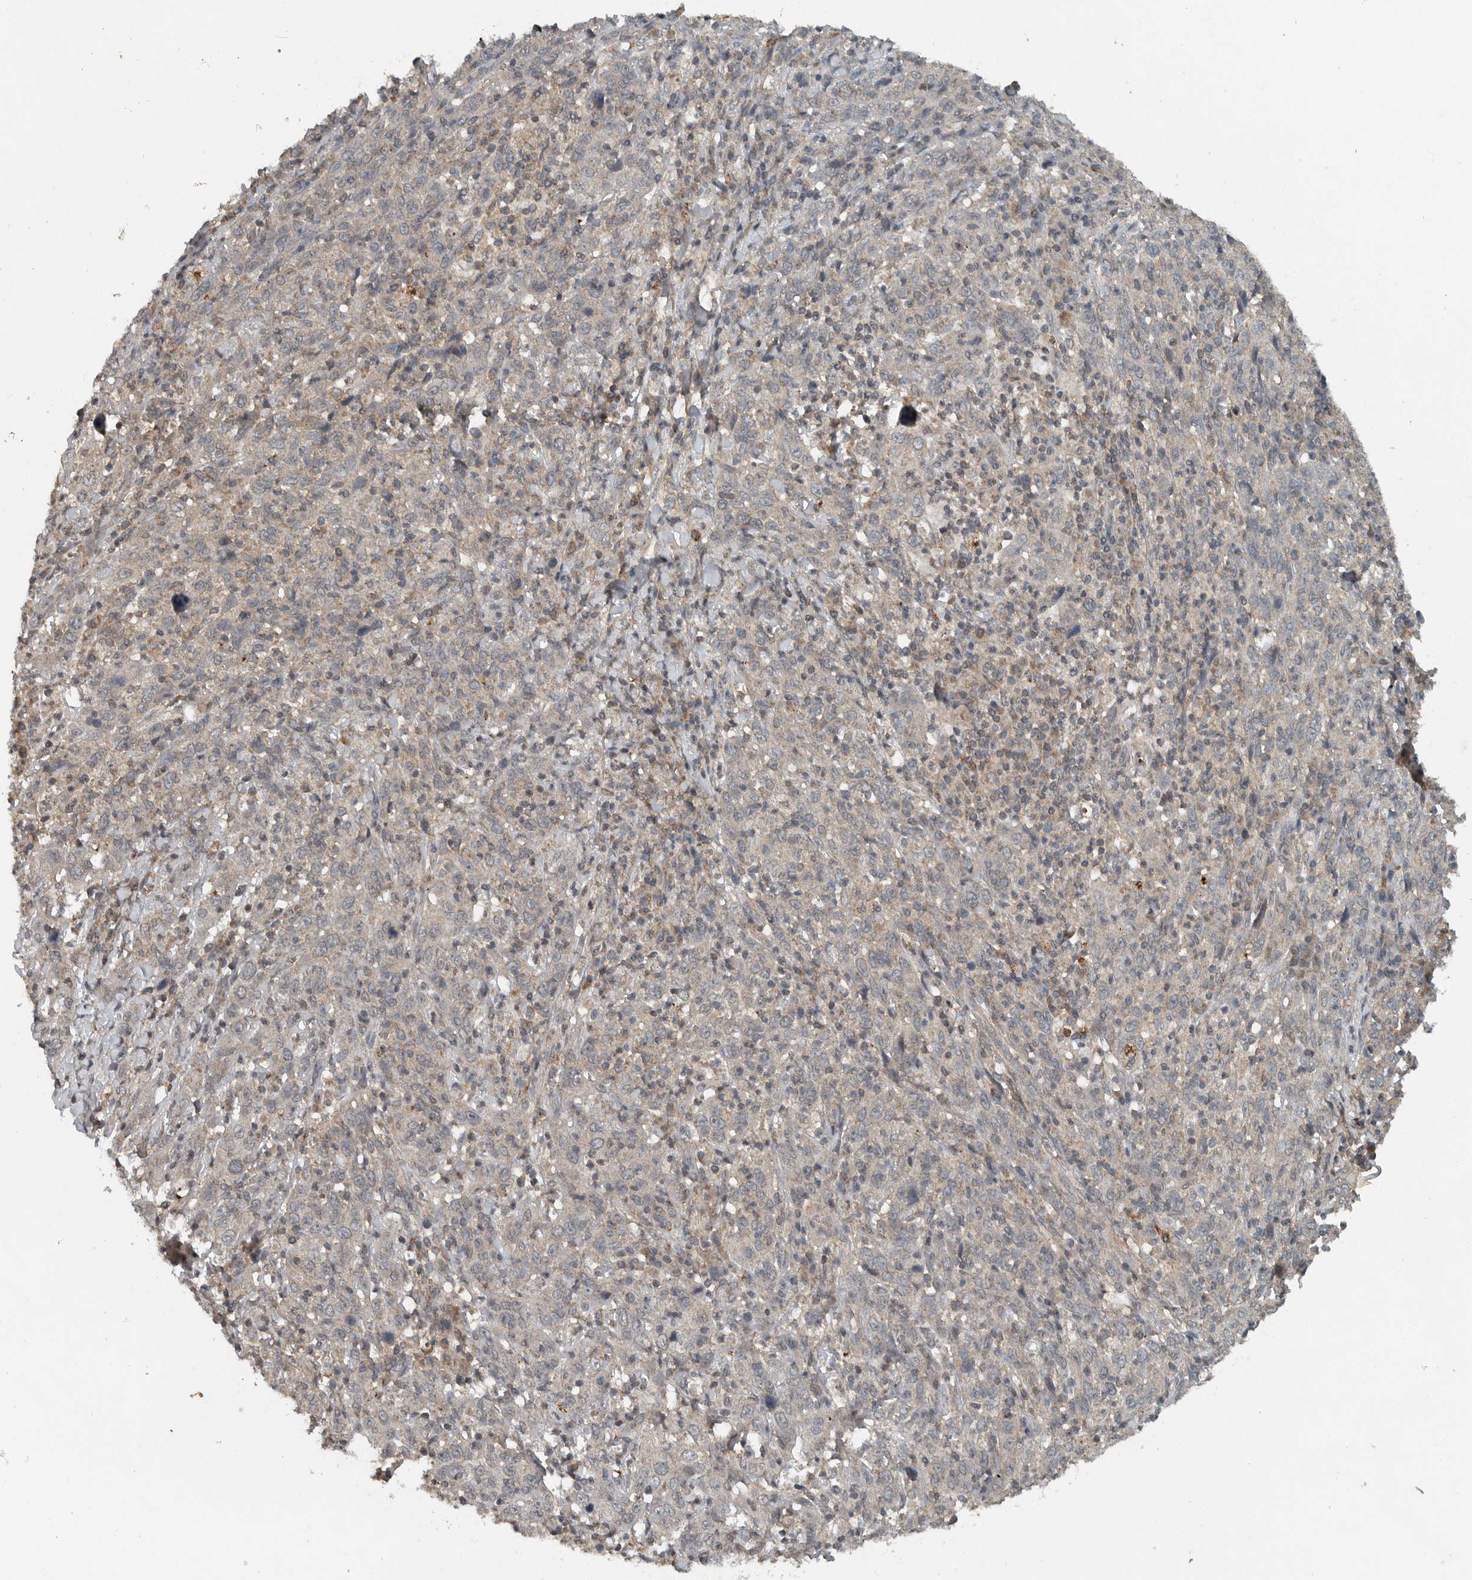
{"staining": {"intensity": "negative", "quantity": "none", "location": "none"}, "tissue": "cervical cancer", "cell_type": "Tumor cells", "image_type": "cancer", "snomed": [{"axis": "morphology", "description": "Squamous cell carcinoma, NOS"}, {"axis": "topography", "description": "Cervix"}], "caption": "This histopathology image is of cervical cancer stained with immunohistochemistry to label a protein in brown with the nuclei are counter-stained blue. There is no expression in tumor cells.", "gene": "IL6ST", "patient": {"sex": "female", "age": 46}}